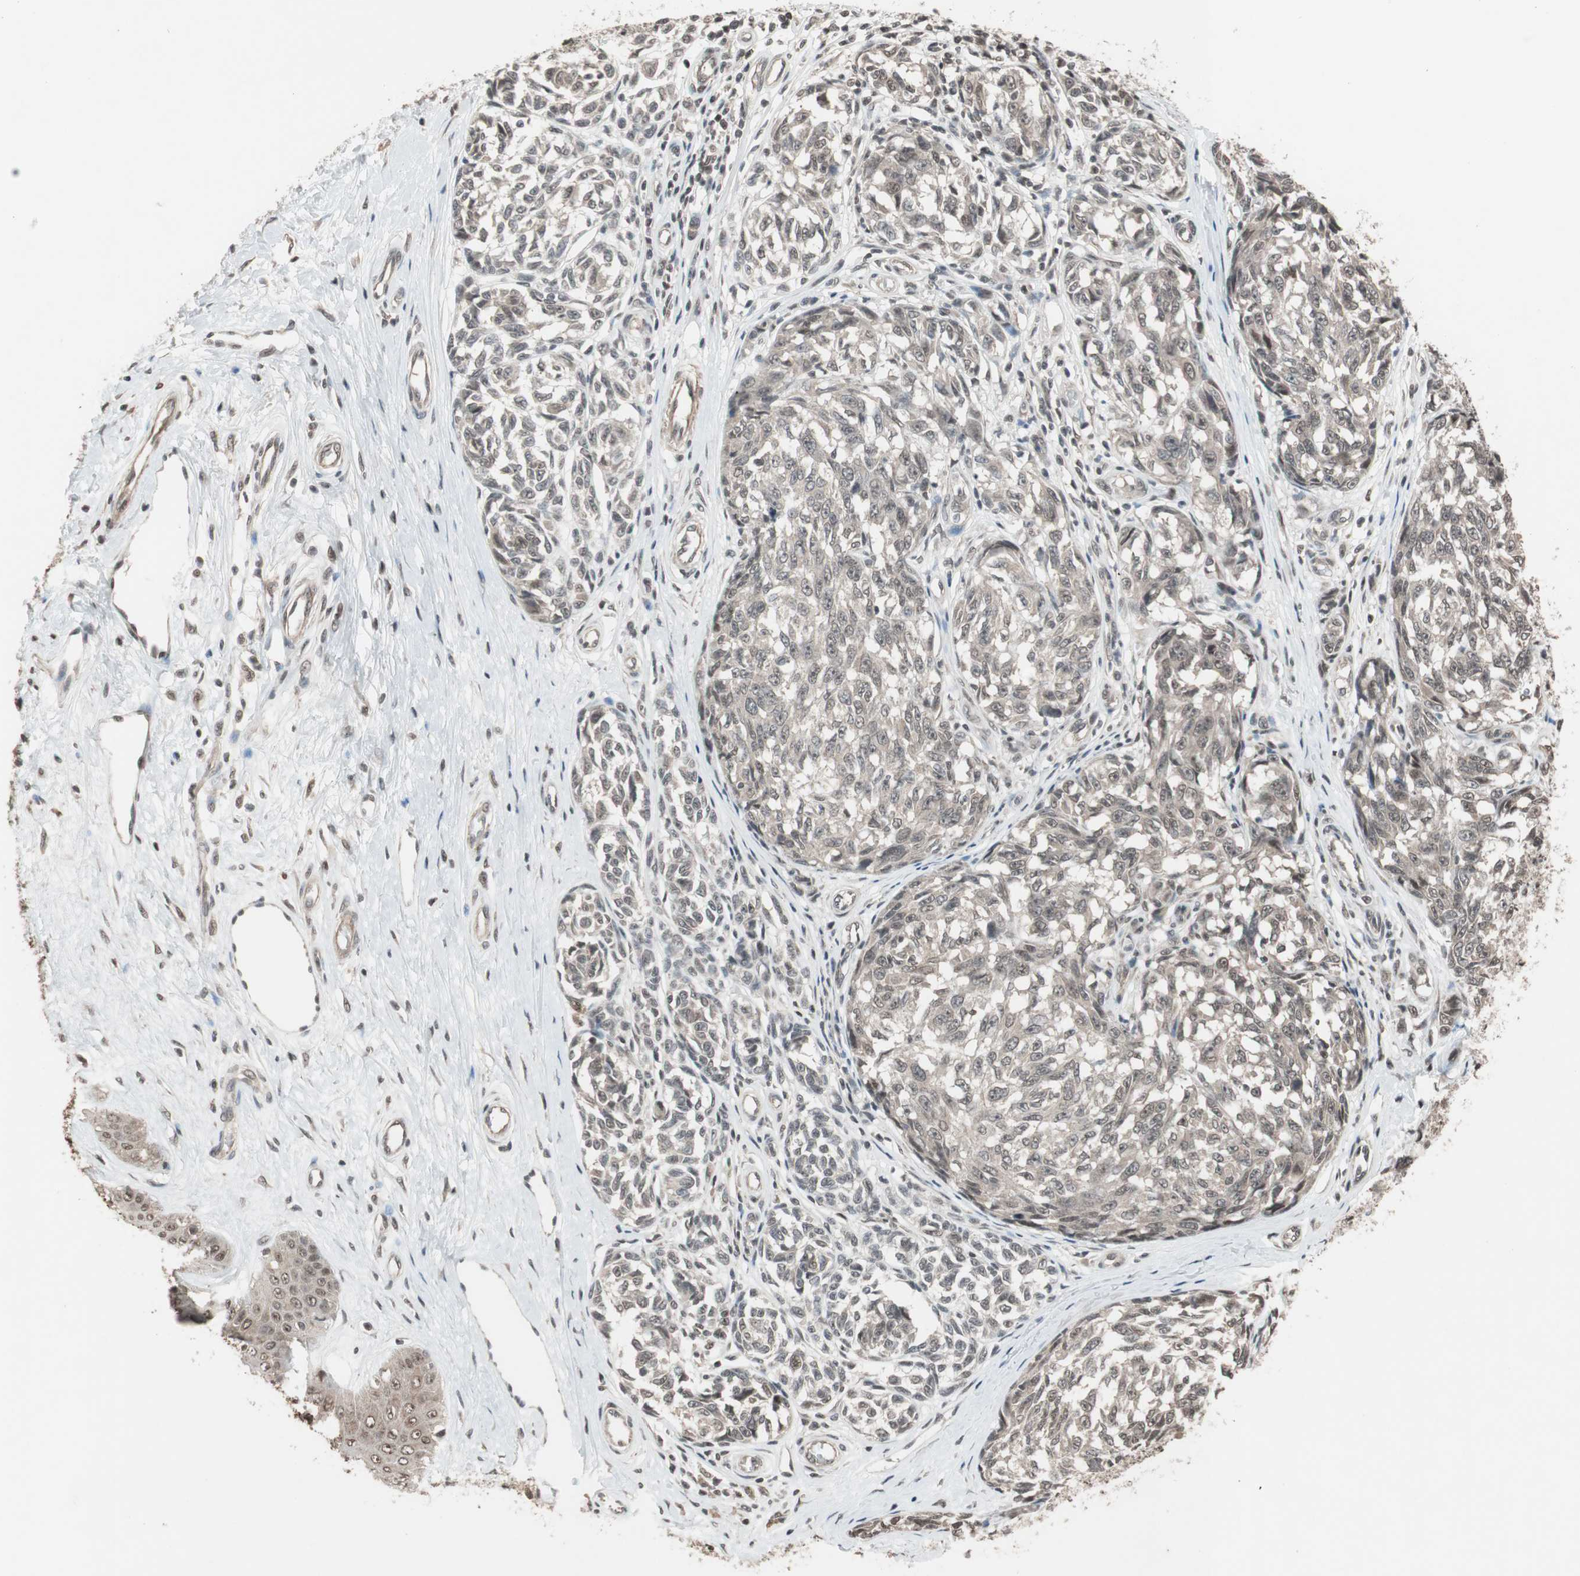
{"staining": {"intensity": "weak", "quantity": "<25%", "location": "nuclear"}, "tissue": "melanoma", "cell_type": "Tumor cells", "image_type": "cancer", "snomed": [{"axis": "morphology", "description": "Malignant melanoma, NOS"}, {"axis": "topography", "description": "Skin"}], "caption": "An IHC photomicrograph of malignant melanoma is shown. There is no staining in tumor cells of malignant melanoma.", "gene": "DRAP1", "patient": {"sex": "female", "age": 64}}